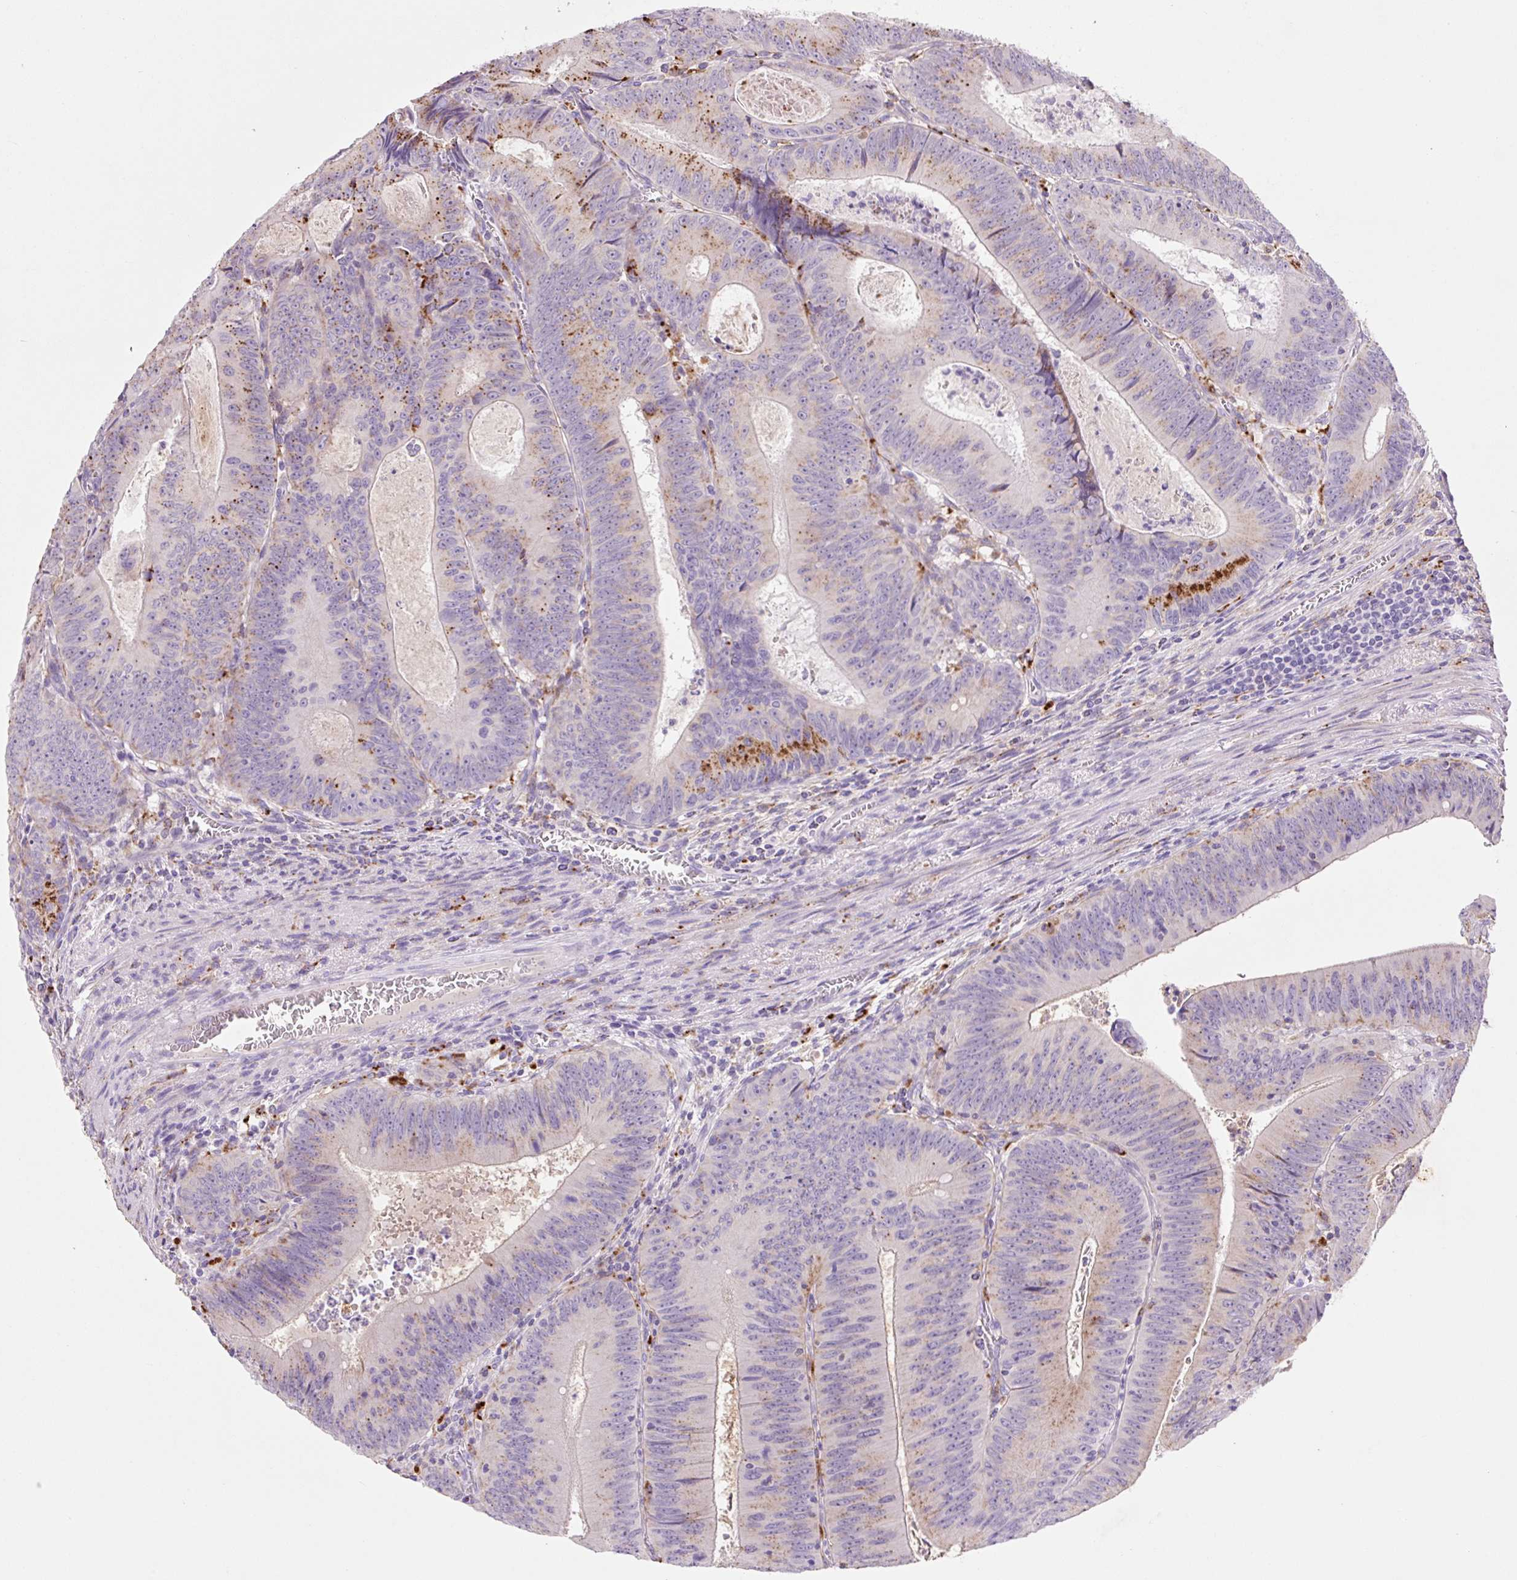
{"staining": {"intensity": "moderate", "quantity": "<25%", "location": "cytoplasmic/membranous"}, "tissue": "colorectal cancer", "cell_type": "Tumor cells", "image_type": "cancer", "snomed": [{"axis": "morphology", "description": "Adenocarcinoma, NOS"}, {"axis": "topography", "description": "Rectum"}], "caption": "A brown stain shows moderate cytoplasmic/membranous expression of a protein in adenocarcinoma (colorectal) tumor cells.", "gene": "HEXA", "patient": {"sex": "female", "age": 72}}